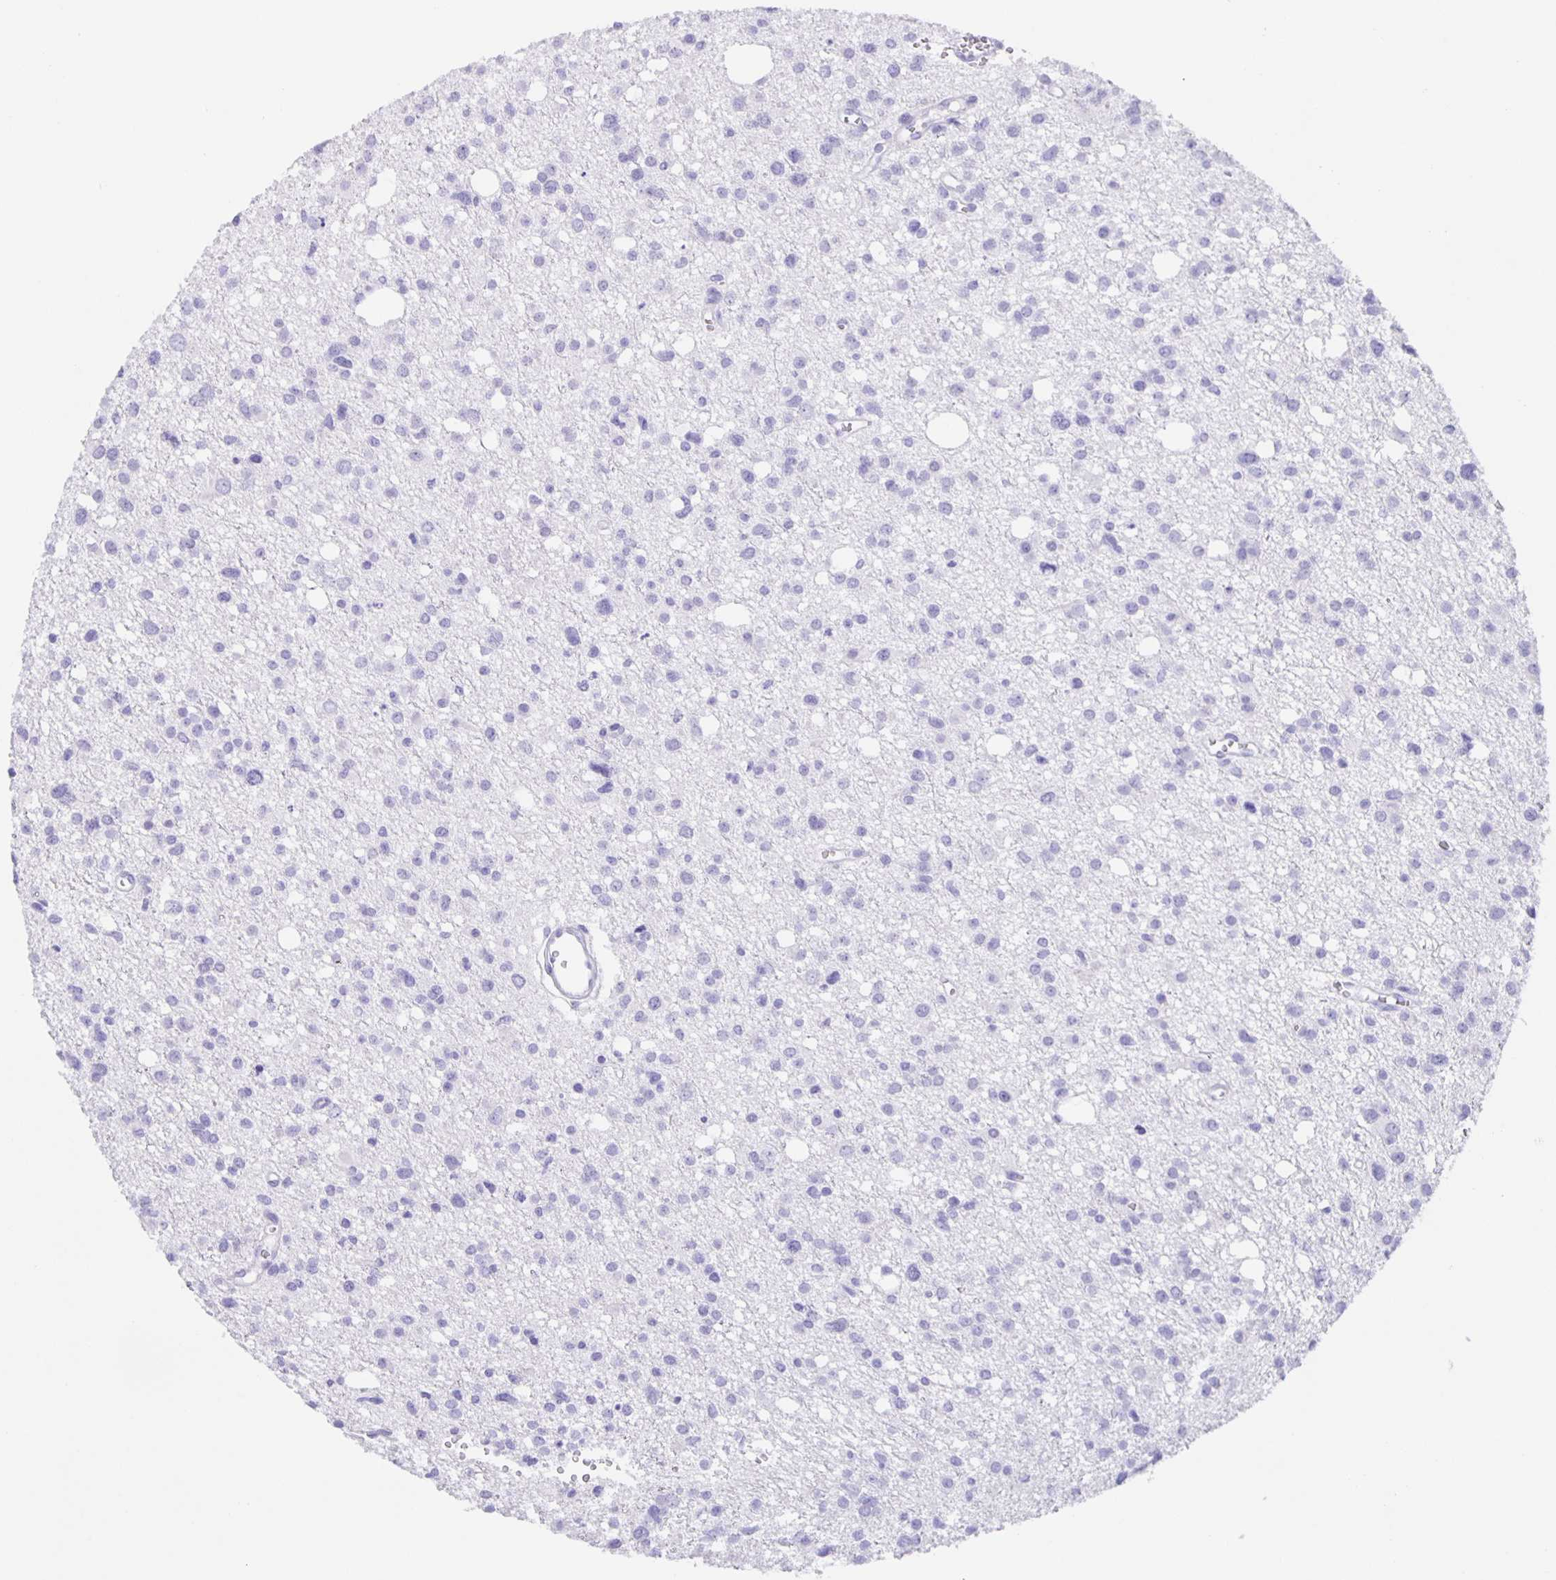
{"staining": {"intensity": "negative", "quantity": "none", "location": "none"}, "tissue": "glioma", "cell_type": "Tumor cells", "image_type": "cancer", "snomed": [{"axis": "morphology", "description": "Glioma, malignant, High grade"}, {"axis": "topography", "description": "Brain"}], "caption": "The image shows no staining of tumor cells in glioma. (DAB IHC visualized using brightfield microscopy, high magnification).", "gene": "GUCA2A", "patient": {"sex": "male", "age": 23}}